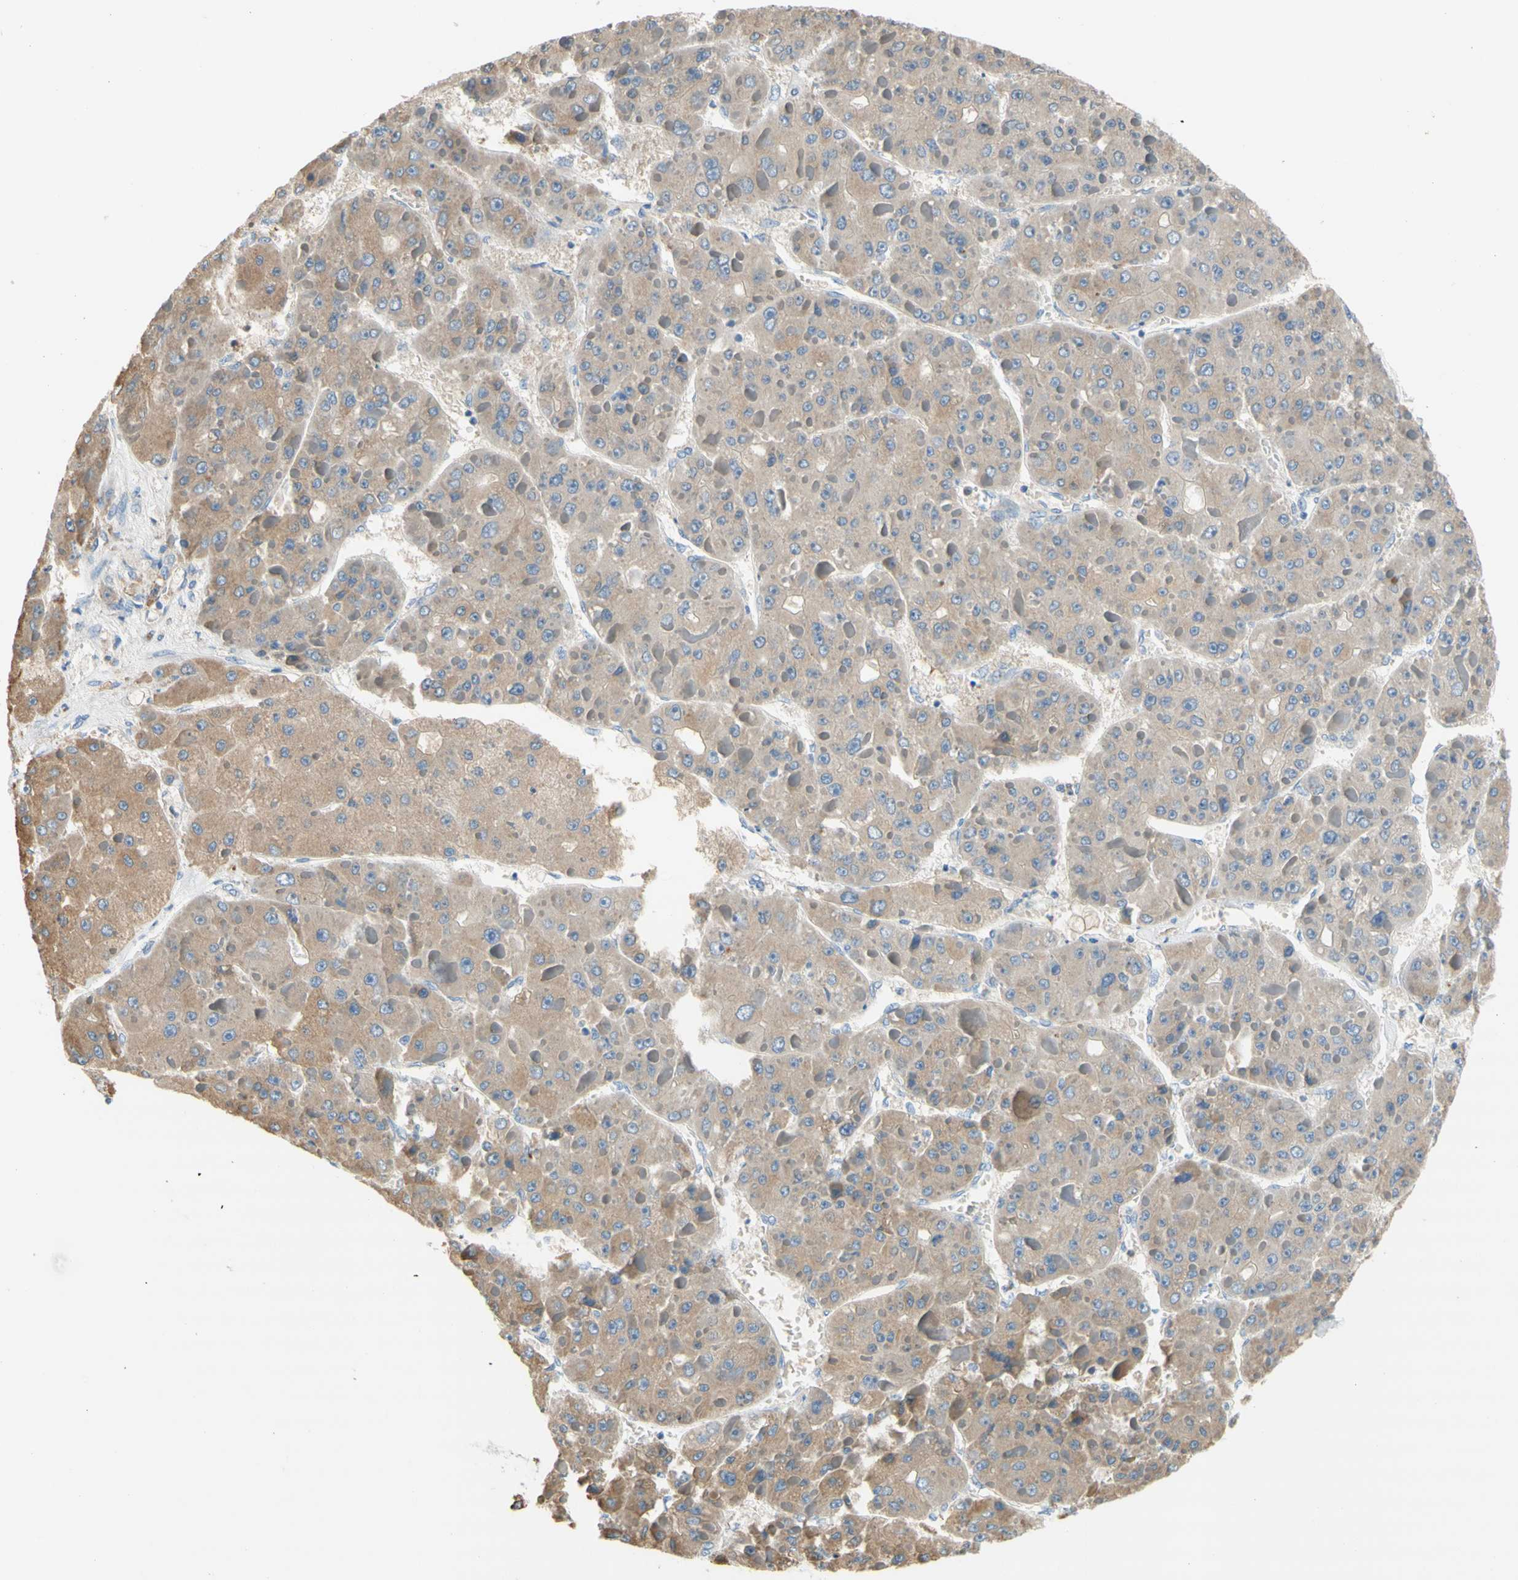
{"staining": {"intensity": "weak", "quantity": ">75%", "location": "cytoplasmic/membranous"}, "tissue": "liver cancer", "cell_type": "Tumor cells", "image_type": "cancer", "snomed": [{"axis": "morphology", "description": "Carcinoma, Hepatocellular, NOS"}, {"axis": "topography", "description": "Liver"}], "caption": "Hepatocellular carcinoma (liver) stained with a brown dye displays weak cytoplasmic/membranous positive expression in approximately >75% of tumor cells.", "gene": "F3", "patient": {"sex": "female", "age": 73}}